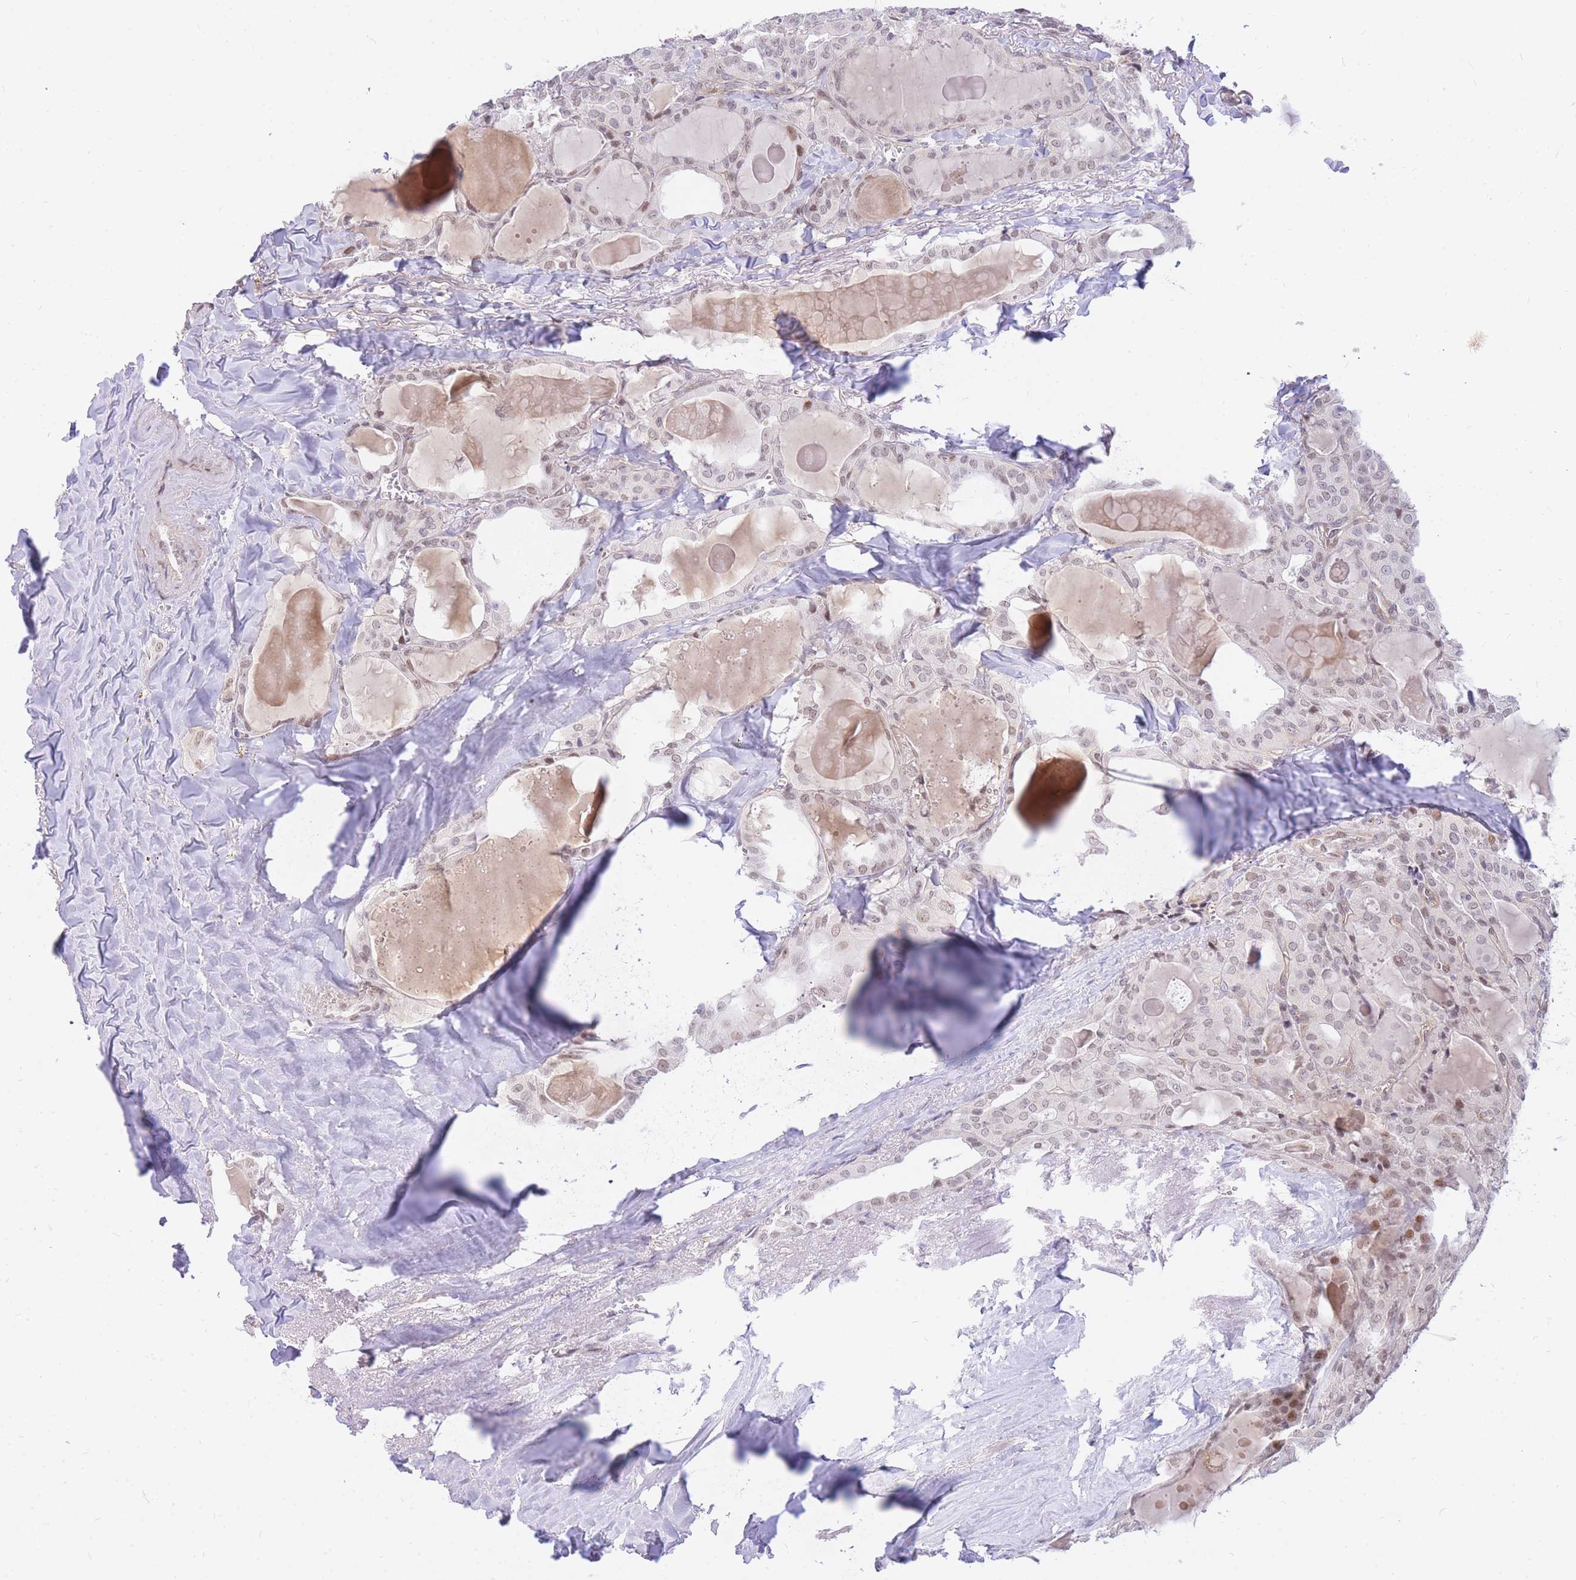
{"staining": {"intensity": "weak", "quantity": ">75%", "location": "nuclear"}, "tissue": "thyroid cancer", "cell_type": "Tumor cells", "image_type": "cancer", "snomed": [{"axis": "morphology", "description": "Papillary adenocarcinoma, NOS"}, {"axis": "topography", "description": "Thyroid gland"}], "caption": "This micrograph shows papillary adenocarcinoma (thyroid) stained with immunohistochemistry (IHC) to label a protein in brown. The nuclear of tumor cells show weak positivity for the protein. Nuclei are counter-stained blue.", "gene": "TLE2", "patient": {"sex": "male", "age": 52}}